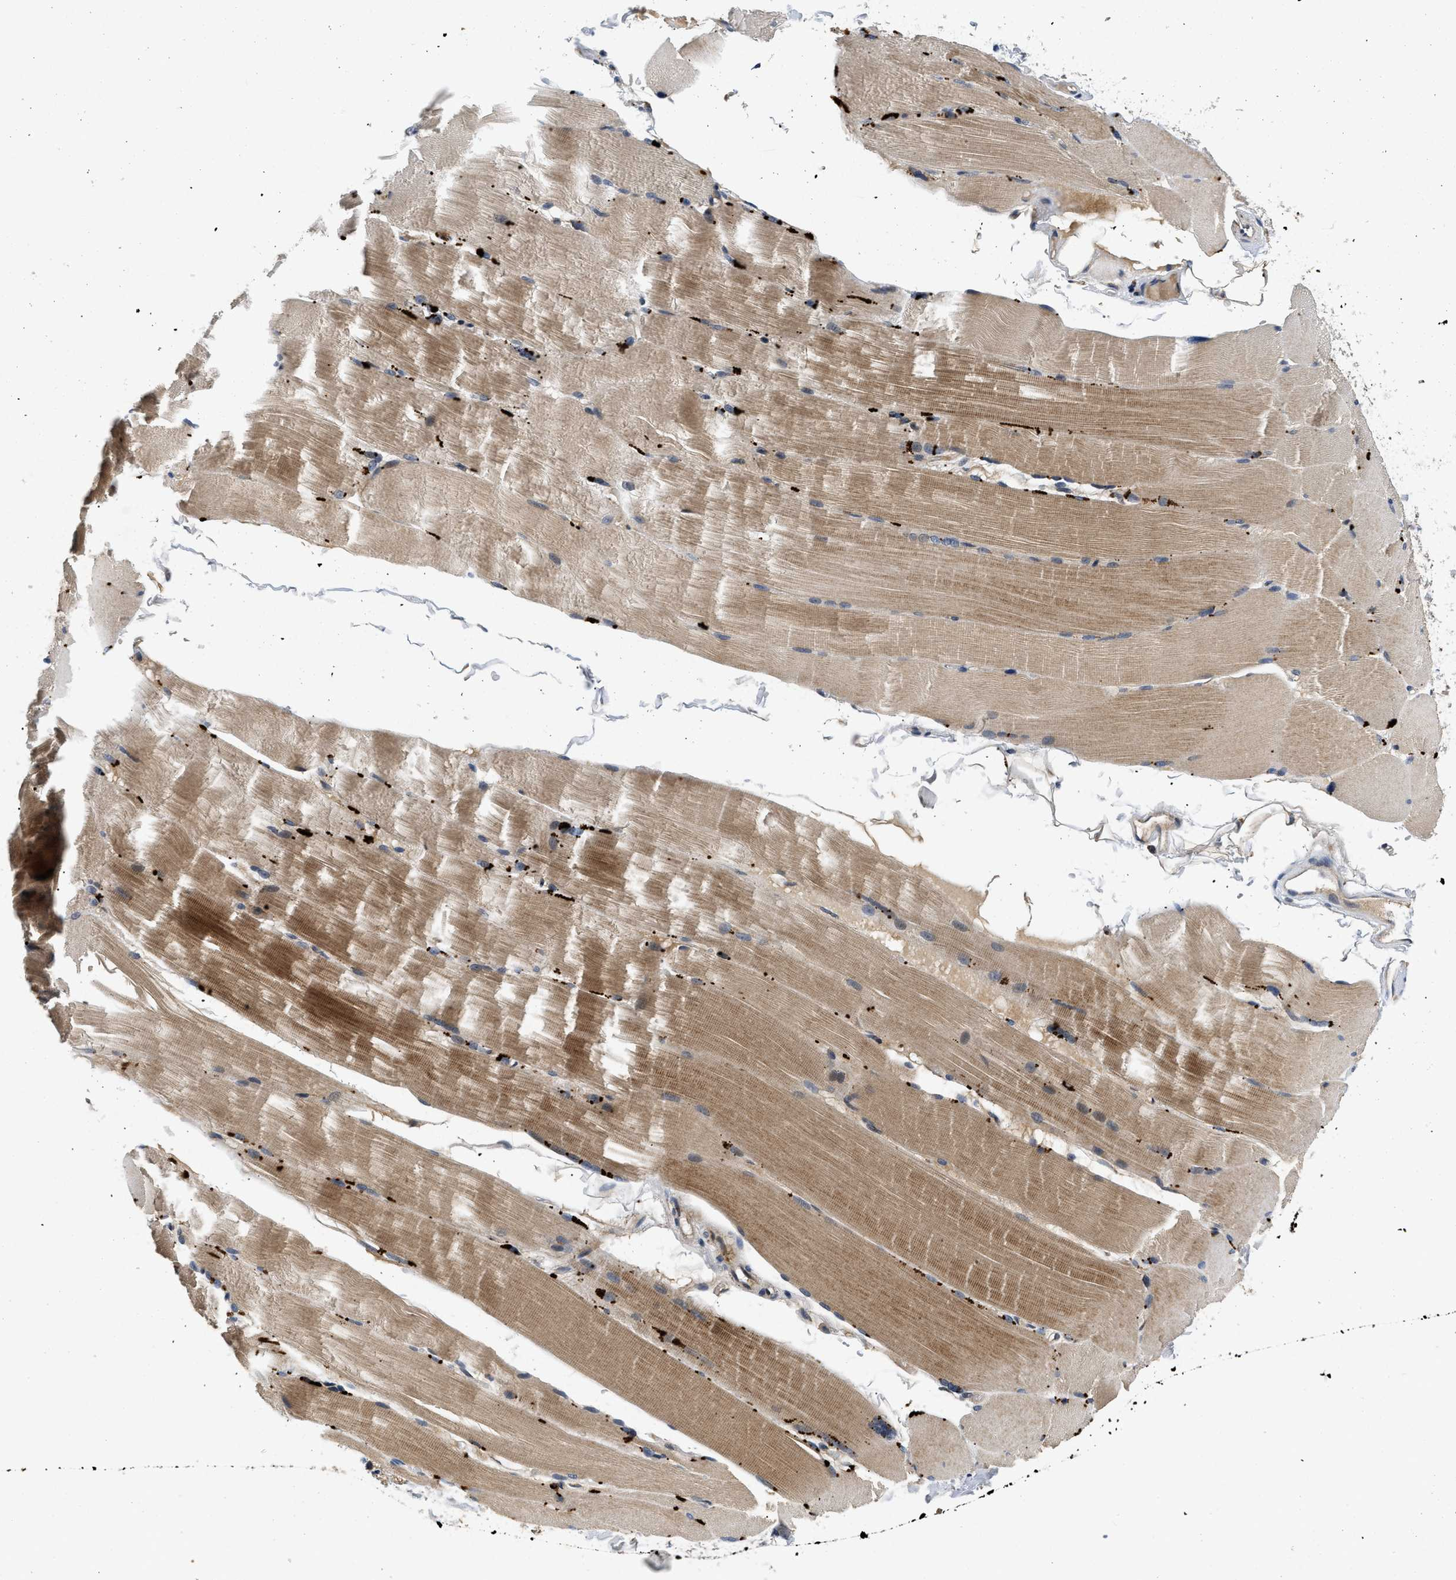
{"staining": {"intensity": "moderate", "quantity": ">75%", "location": "cytoplasmic/membranous"}, "tissue": "skeletal muscle", "cell_type": "Myocytes", "image_type": "normal", "snomed": [{"axis": "morphology", "description": "Normal tissue, NOS"}, {"axis": "topography", "description": "Skin"}, {"axis": "topography", "description": "Skeletal muscle"}], "caption": "Immunohistochemistry (IHC) of unremarkable human skeletal muscle reveals medium levels of moderate cytoplasmic/membranous positivity in approximately >75% of myocytes.", "gene": "PDP1", "patient": {"sex": "male", "age": 83}}